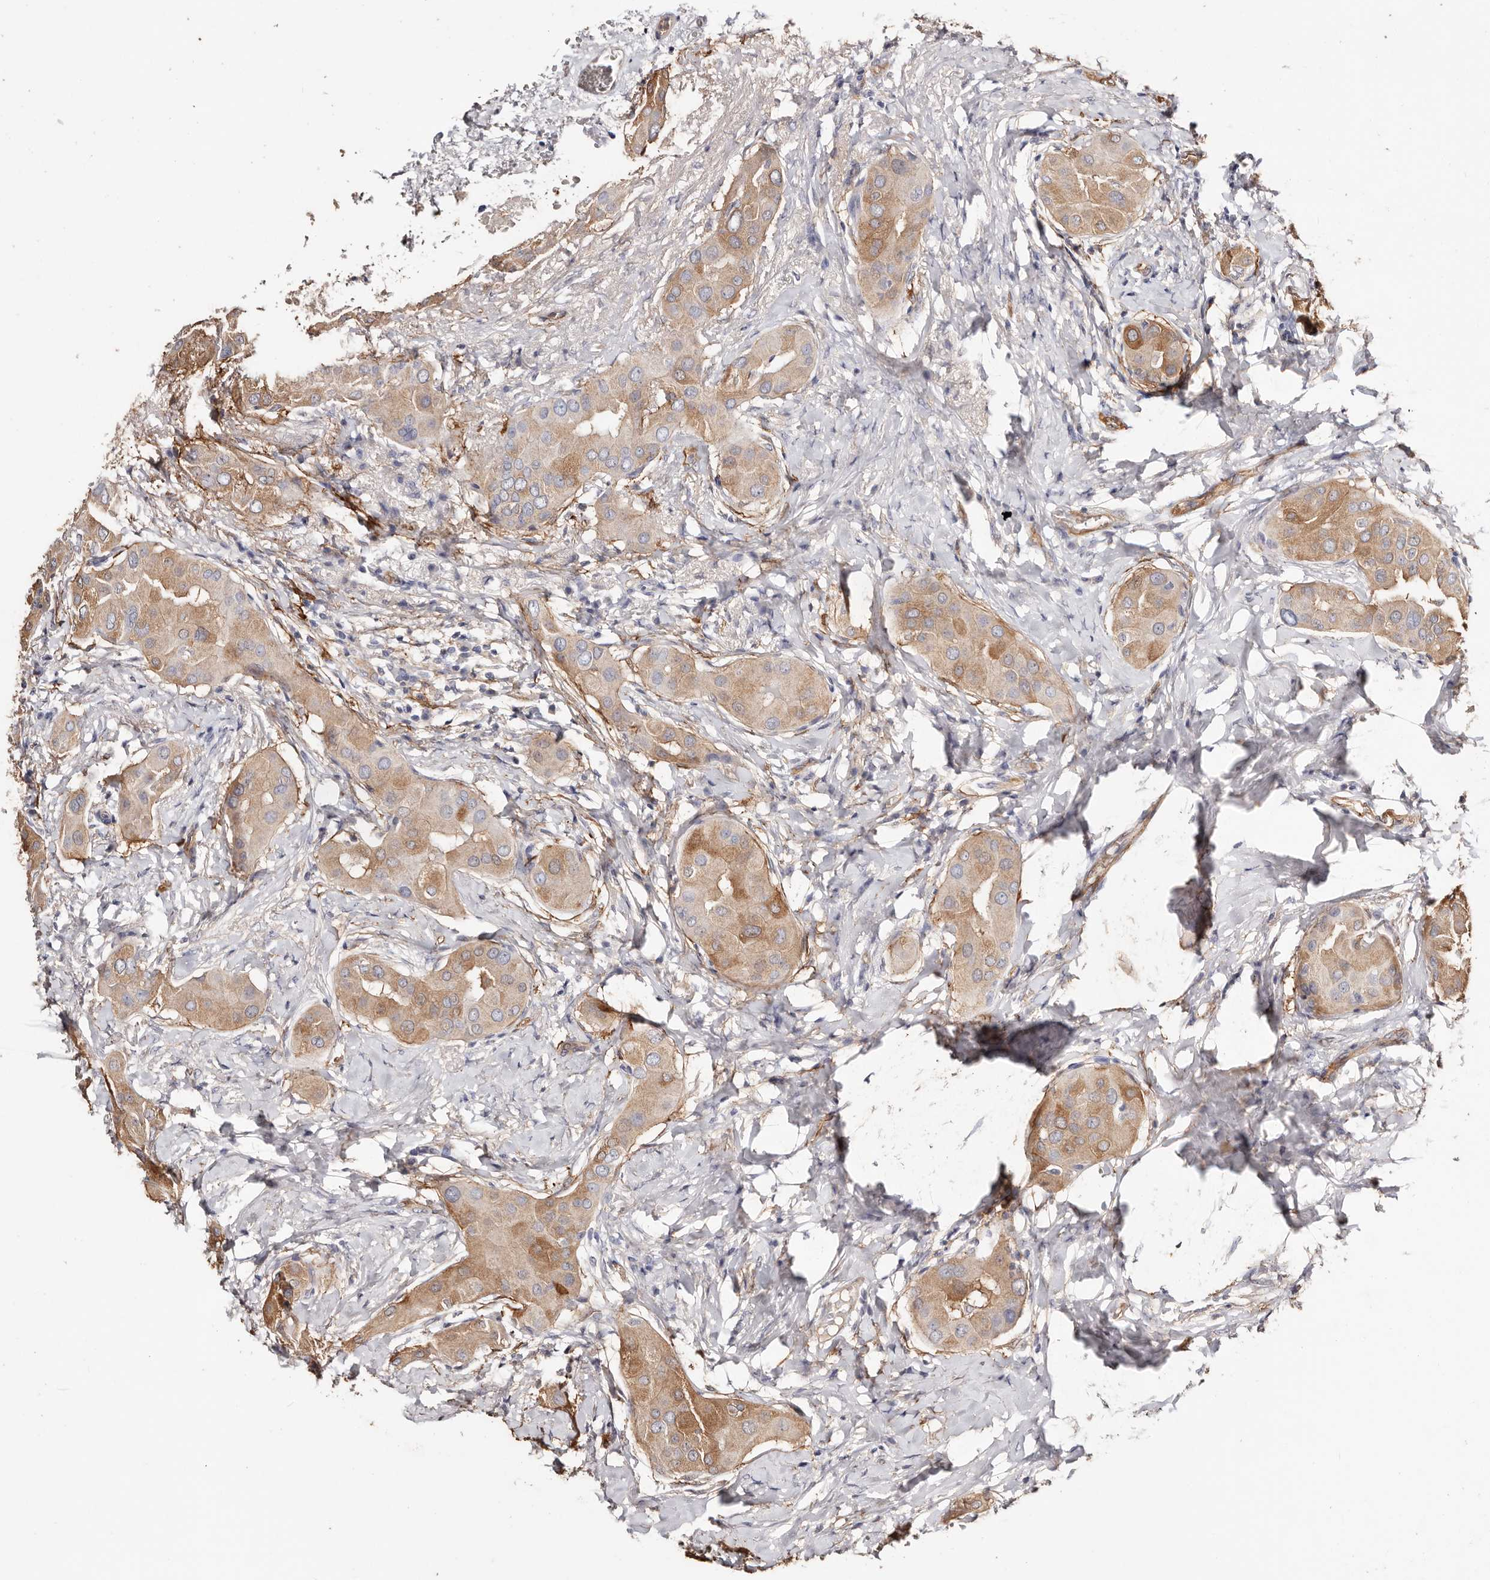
{"staining": {"intensity": "moderate", "quantity": ">75%", "location": "cytoplasmic/membranous"}, "tissue": "thyroid cancer", "cell_type": "Tumor cells", "image_type": "cancer", "snomed": [{"axis": "morphology", "description": "Papillary adenocarcinoma, NOS"}, {"axis": "topography", "description": "Thyroid gland"}], "caption": "A brown stain highlights moderate cytoplasmic/membranous positivity of a protein in papillary adenocarcinoma (thyroid) tumor cells. Immunohistochemistry stains the protein of interest in brown and the nuclei are stained blue.", "gene": "TGM2", "patient": {"sex": "male", "age": 33}}